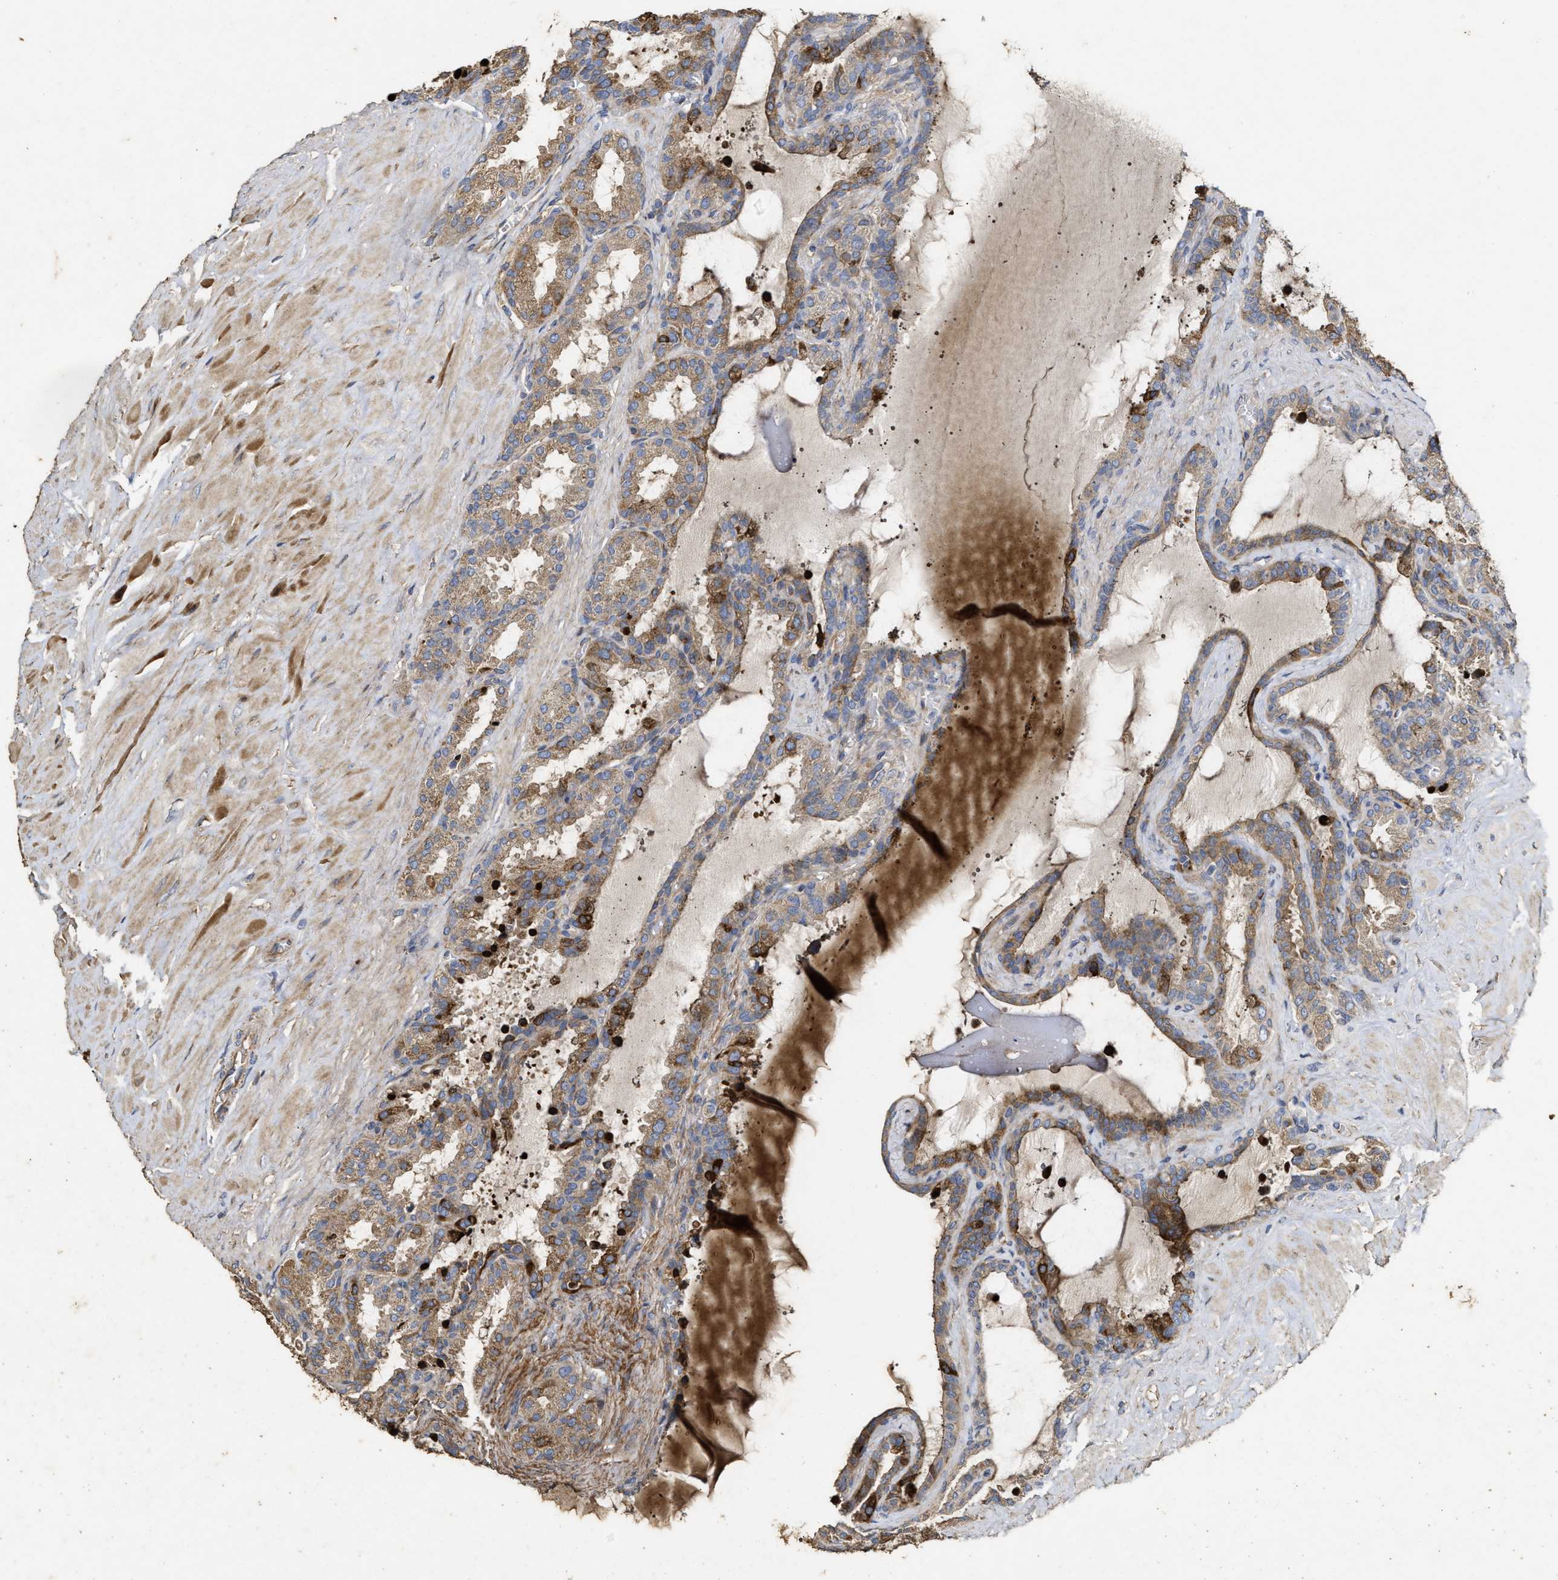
{"staining": {"intensity": "moderate", "quantity": ">75%", "location": "cytoplasmic/membranous"}, "tissue": "seminal vesicle", "cell_type": "Glandular cells", "image_type": "normal", "snomed": [{"axis": "morphology", "description": "Normal tissue, NOS"}, {"axis": "topography", "description": "Seminal veicle"}], "caption": "Brown immunohistochemical staining in unremarkable seminal vesicle exhibits moderate cytoplasmic/membranous positivity in about >75% of glandular cells. Nuclei are stained in blue.", "gene": "NAV1", "patient": {"sex": "male", "age": 46}}